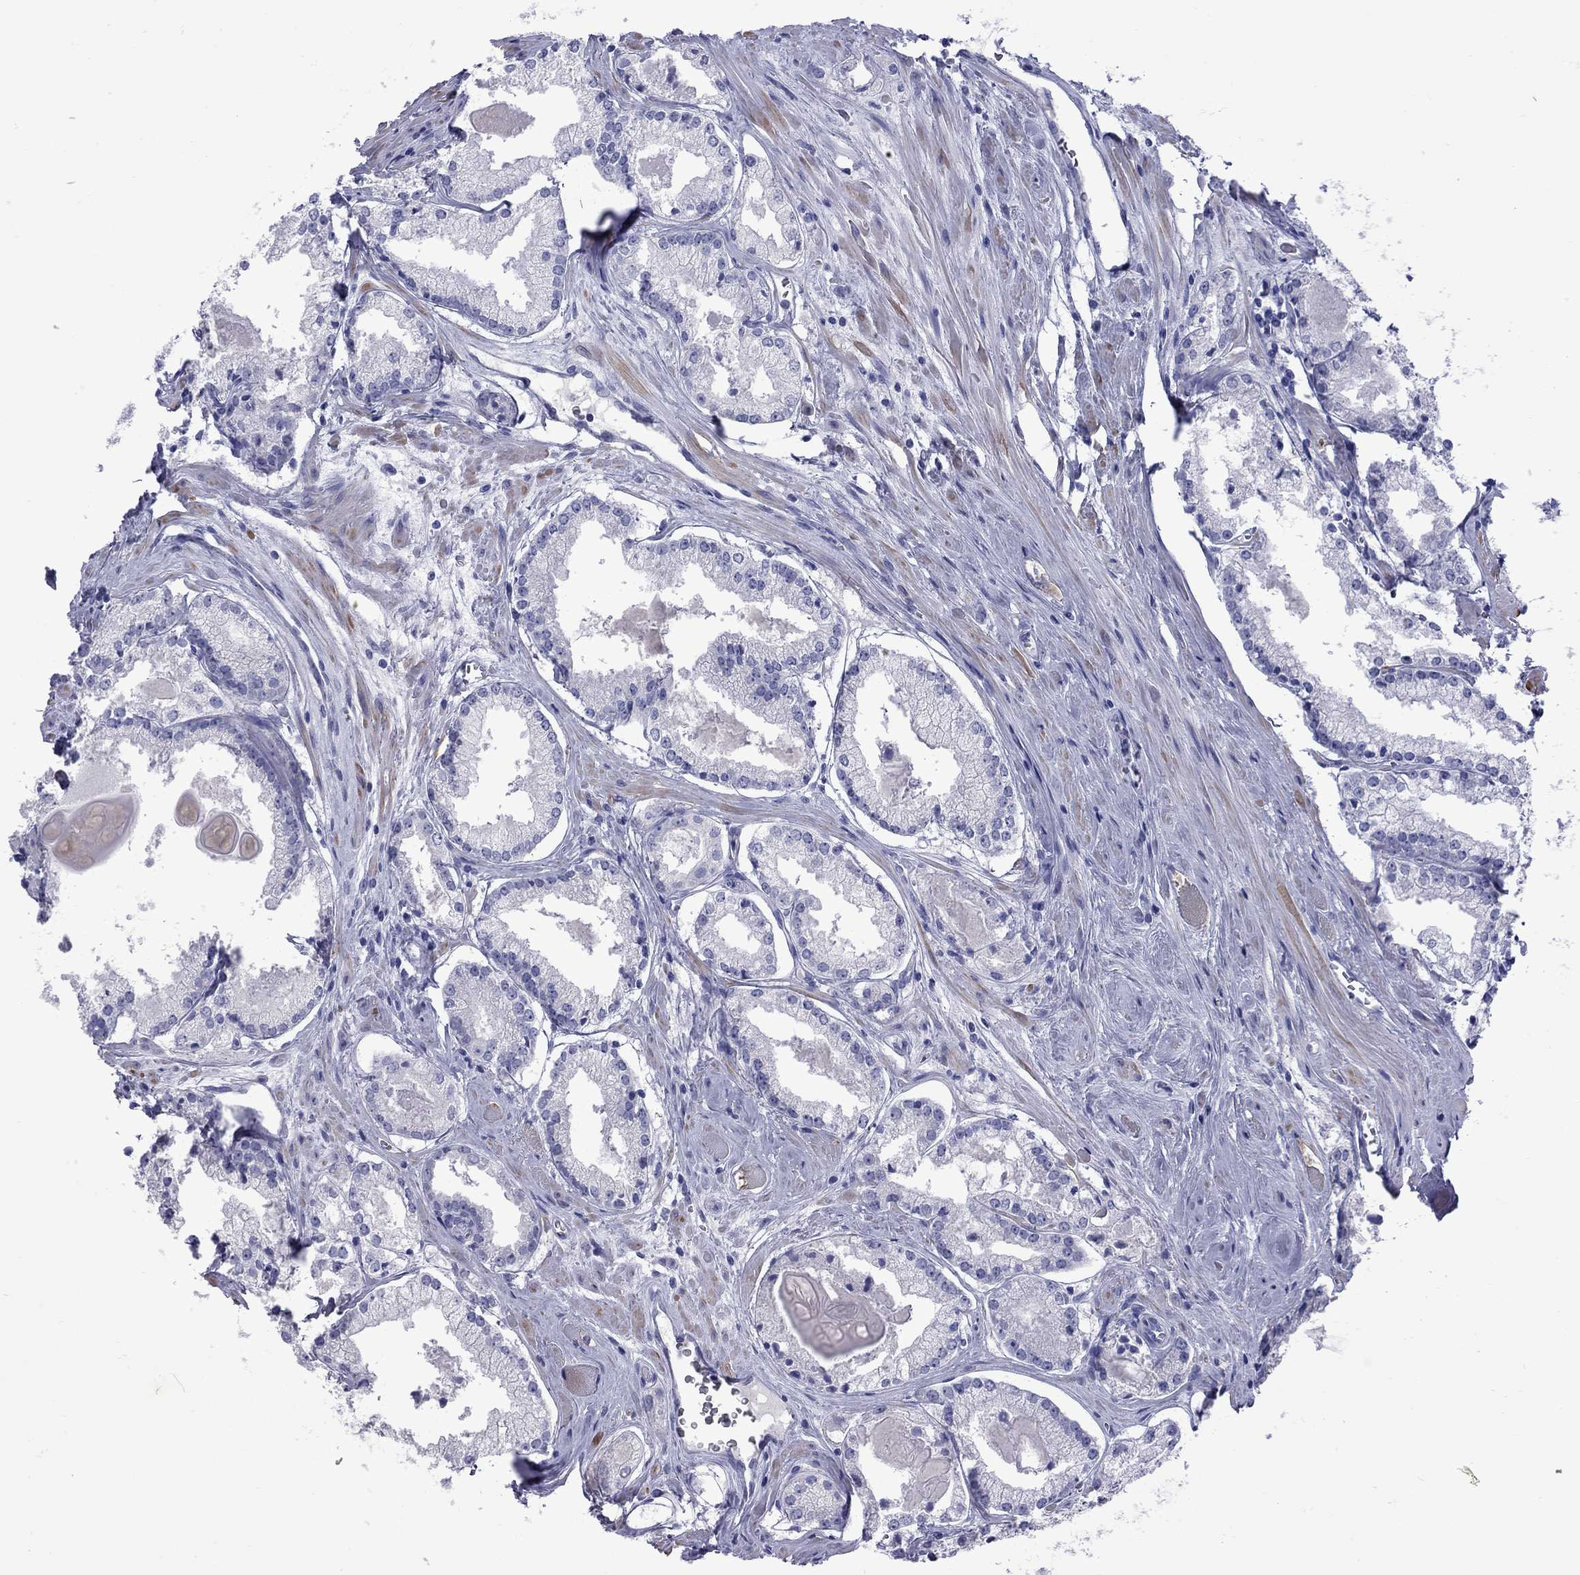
{"staining": {"intensity": "negative", "quantity": "none", "location": "none"}, "tissue": "prostate cancer", "cell_type": "Tumor cells", "image_type": "cancer", "snomed": [{"axis": "morphology", "description": "Adenocarcinoma, NOS"}, {"axis": "topography", "description": "Prostate"}], "caption": "The image reveals no staining of tumor cells in adenocarcinoma (prostate).", "gene": "EPPIN", "patient": {"sex": "male", "age": 72}}